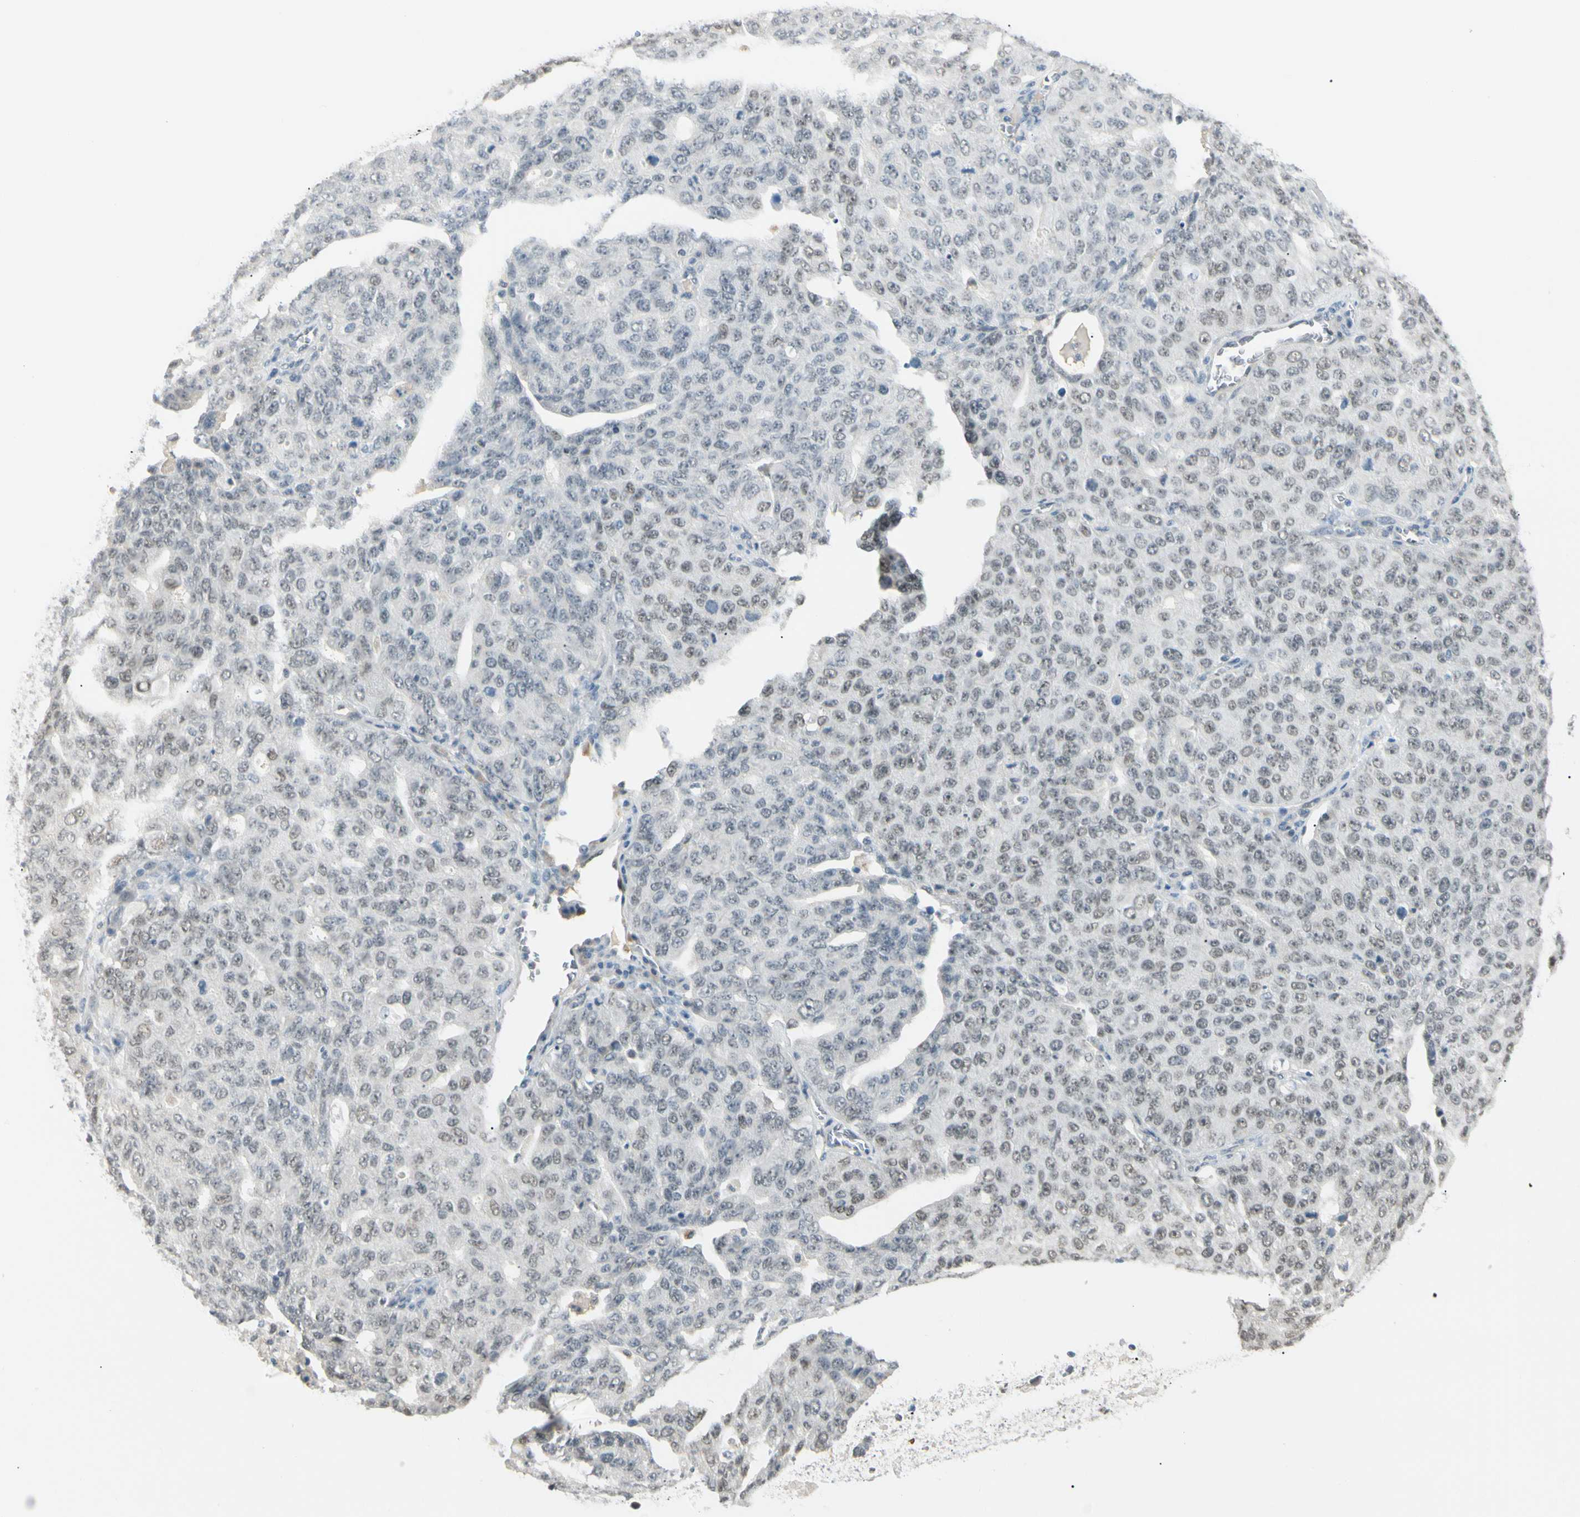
{"staining": {"intensity": "weak", "quantity": "<25%", "location": "nuclear"}, "tissue": "ovarian cancer", "cell_type": "Tumor cells", "image_type": "cancer", "snomed": [{"axis": "morphology", "description": "Carcinoma, endometroid"}, {"axis": "topography", "description": "Ovary"}], "caption": "The IHC histopathology image has no significant positivity in tumor cells of endometroid carcinoma (ovarian) tissue. (Immunohistochemistry (ihc), brightfield microscopy, high magnification).", "gene": "ASPN", "patient": {"sex": "female", "age": 62}}